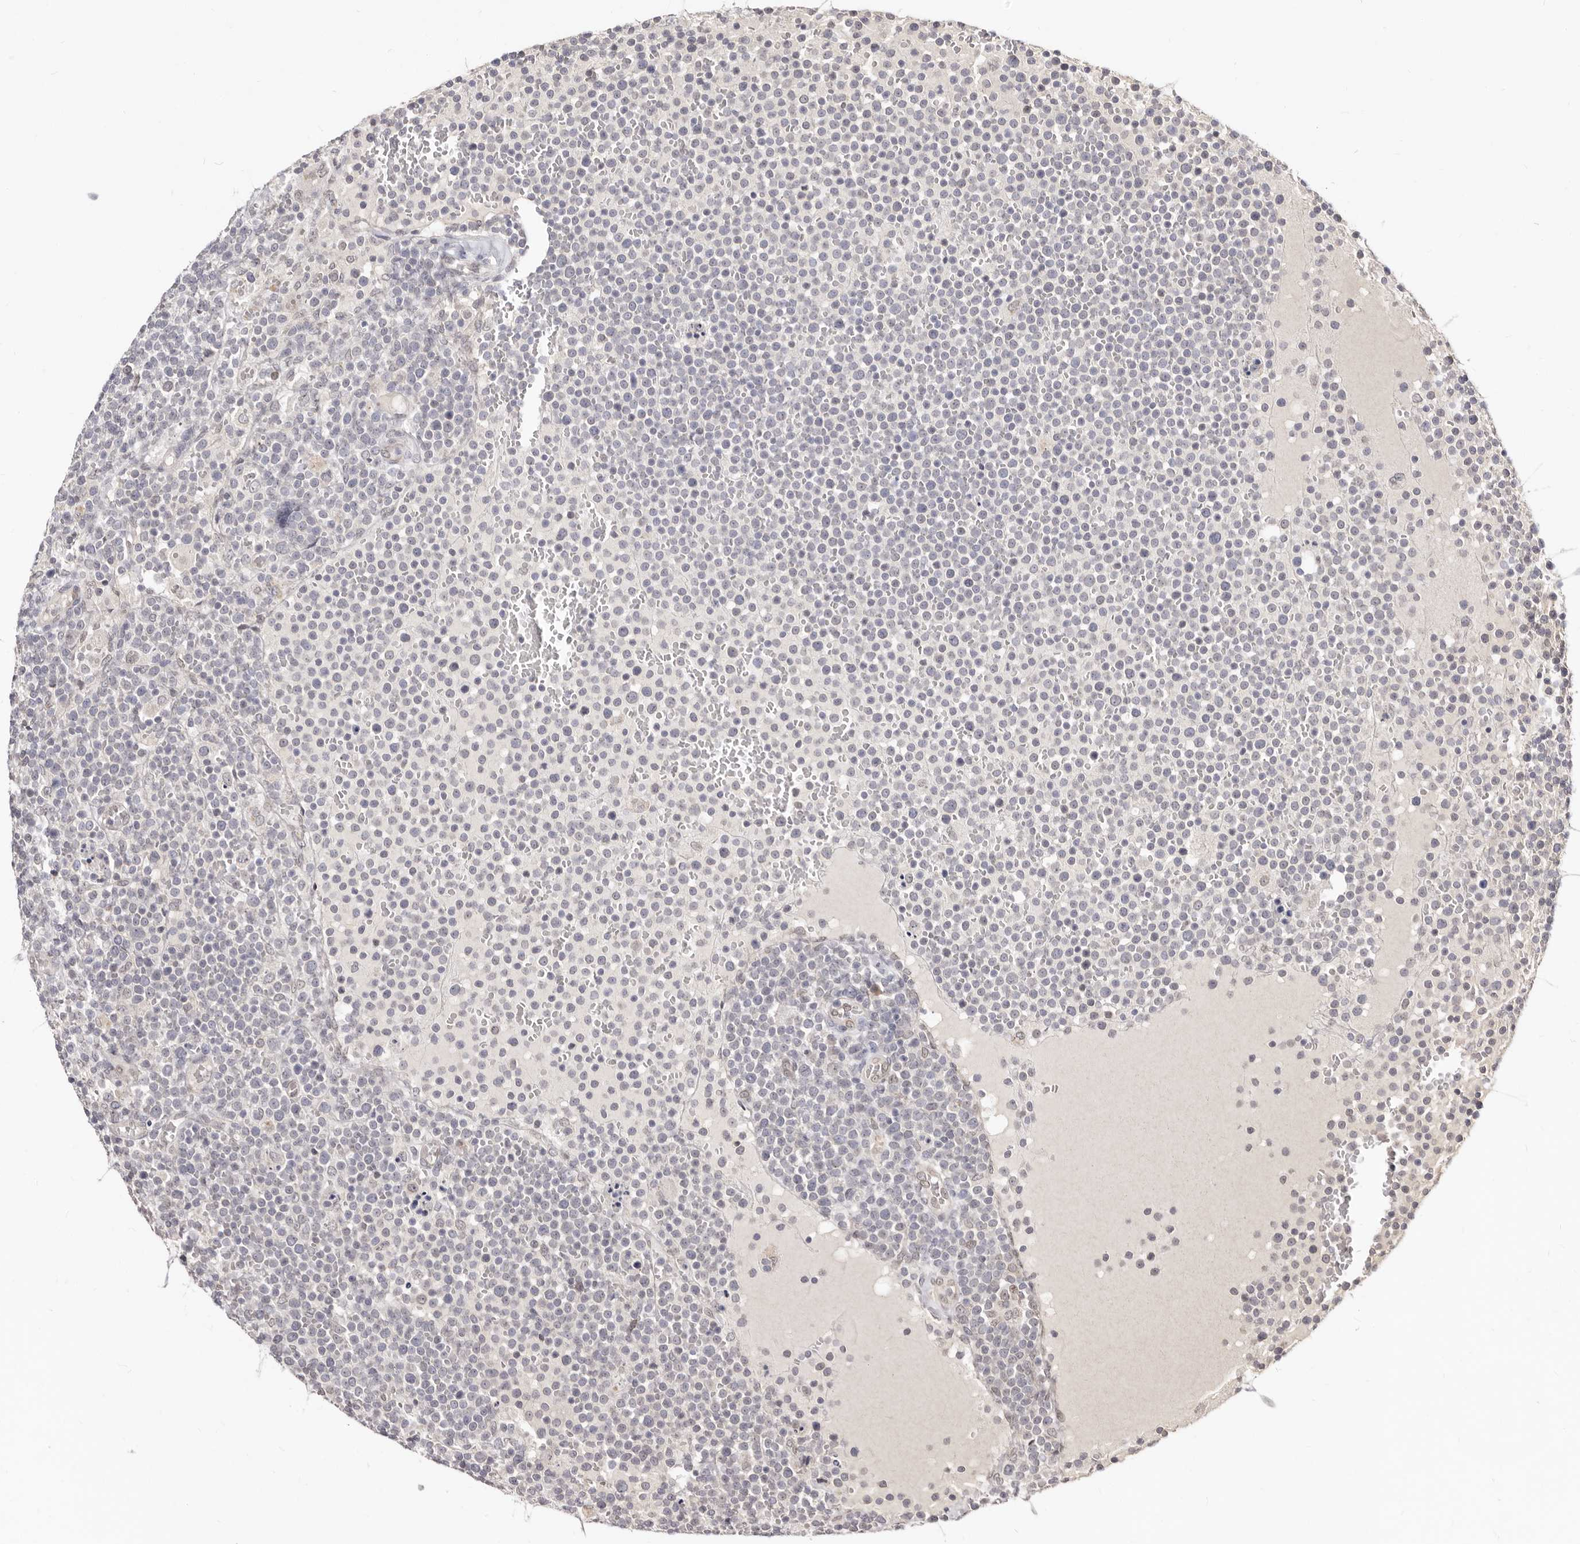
{"staining": {"intensity": "negative", "quantity": "none", "location": "none"}, "tissue": "lymphoma", "cell_type": "Tumor cells", "image_type": "cancer", "snomed": [{"axis": "morphology", "description": "Malignant lymphoma, non-Hodgkin's type, High grade"}, {"axis": "topography", "description": "Lymph node"}], "caption": "Lymphoma stained for a protein using IHC exhibits no staining tumor cells.", "gene": "LCORL", "patient": {"sex": "male", "age": 61}}